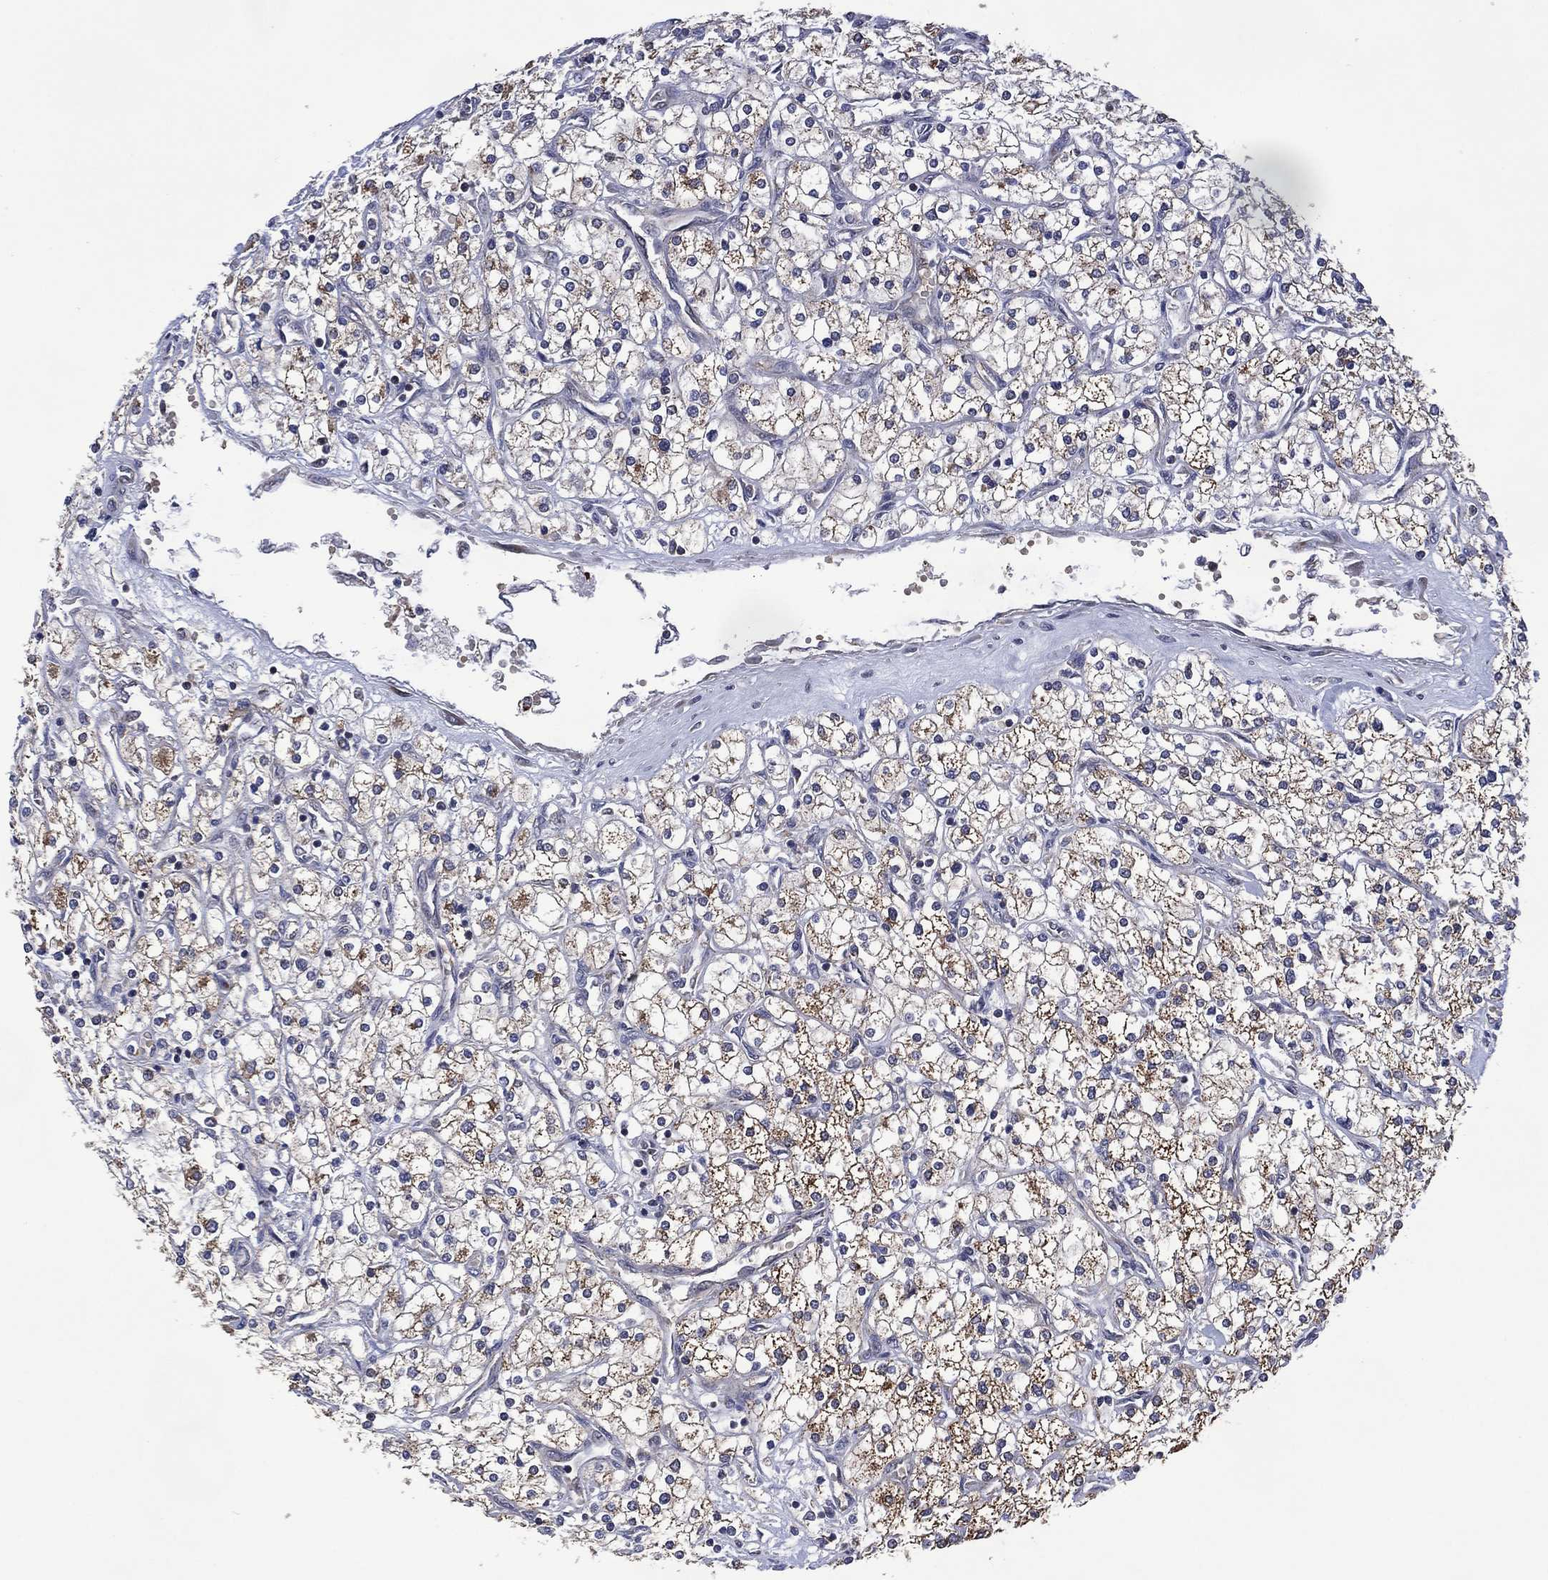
{"staining": {"intensity": "moderate", "quantity": "25%-75%", "location": "cytoplasmic/membranous"}, "tissue": "renal cancer", "cell_type": "Tumor cells", "image_type": "cancer", "snomed": [{"axis": "morphology", "description": "Adenocarcinoma, NOS"}, {"axis": "topography", "description": "Kidney"}], "caption": "Human adenocarcinoma (renal) stained with a brown dye demonstrates moderate cytoplasmic/membranous positive positivity in approximately 25%-75% of tumor cells.", "gene": "HTD2", "patient": {"sex": "male", "age": 80}}